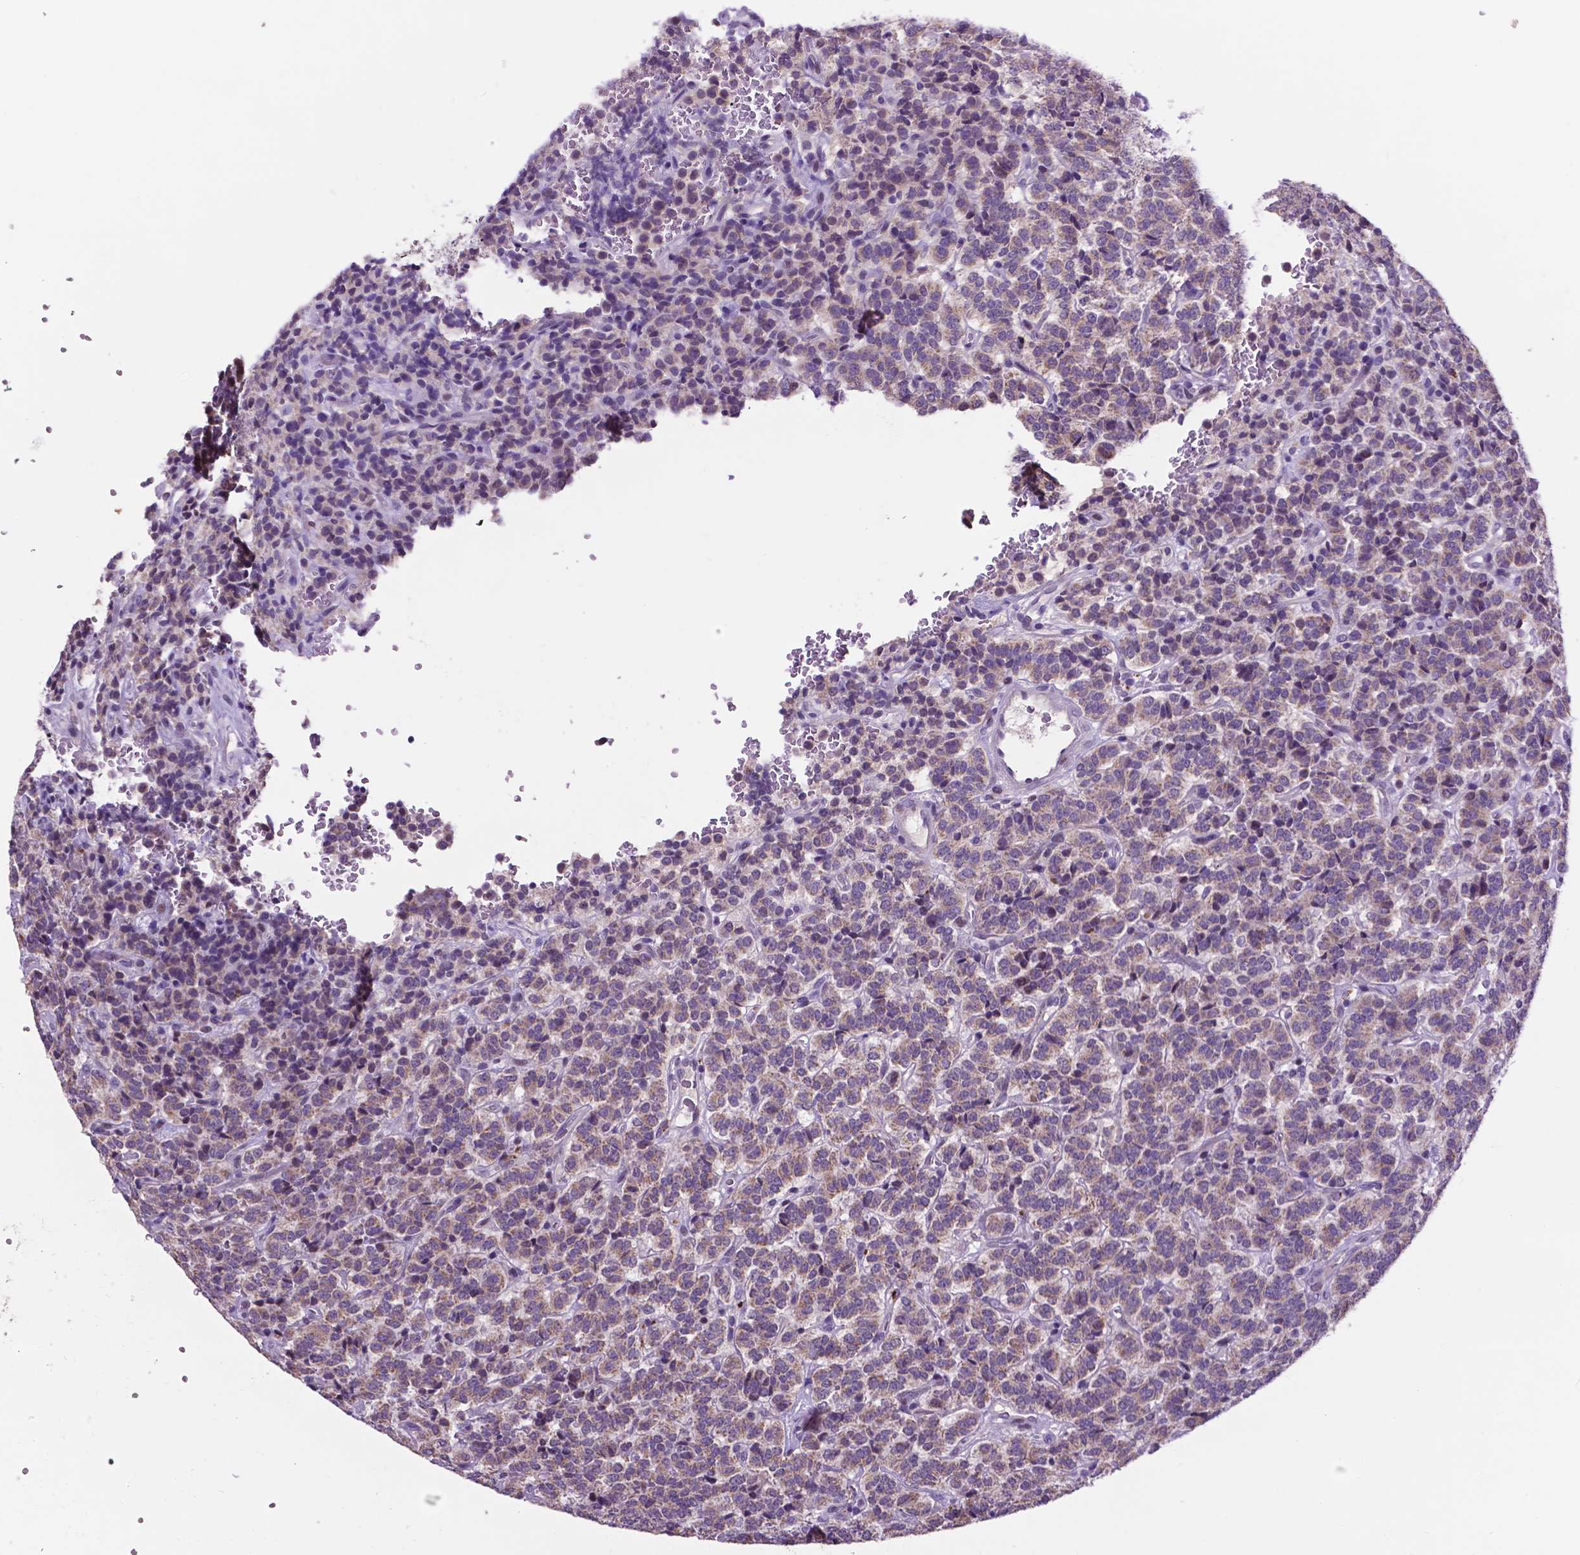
{"staining": {"intensity": "weak", "quantity": ">75%", "location": "cytoplasmic/membranous"}, "tissue": "carcinoid", "cell_type": "Tumor cells", "image_type": "cancer", "snomed": [{"axis": "morphology", "description": "Carcinoid, malignant, NOS"}, {"axis": "topography", "description": "Pancreas"}], "caption": "Protein staining of carcinoid tissue exhibits weak cytoplasmic/membranous staining in approximately >75% of tumor cells.", "gene": "SMAD3", "patient": {"sex": "male", "age": 36}}